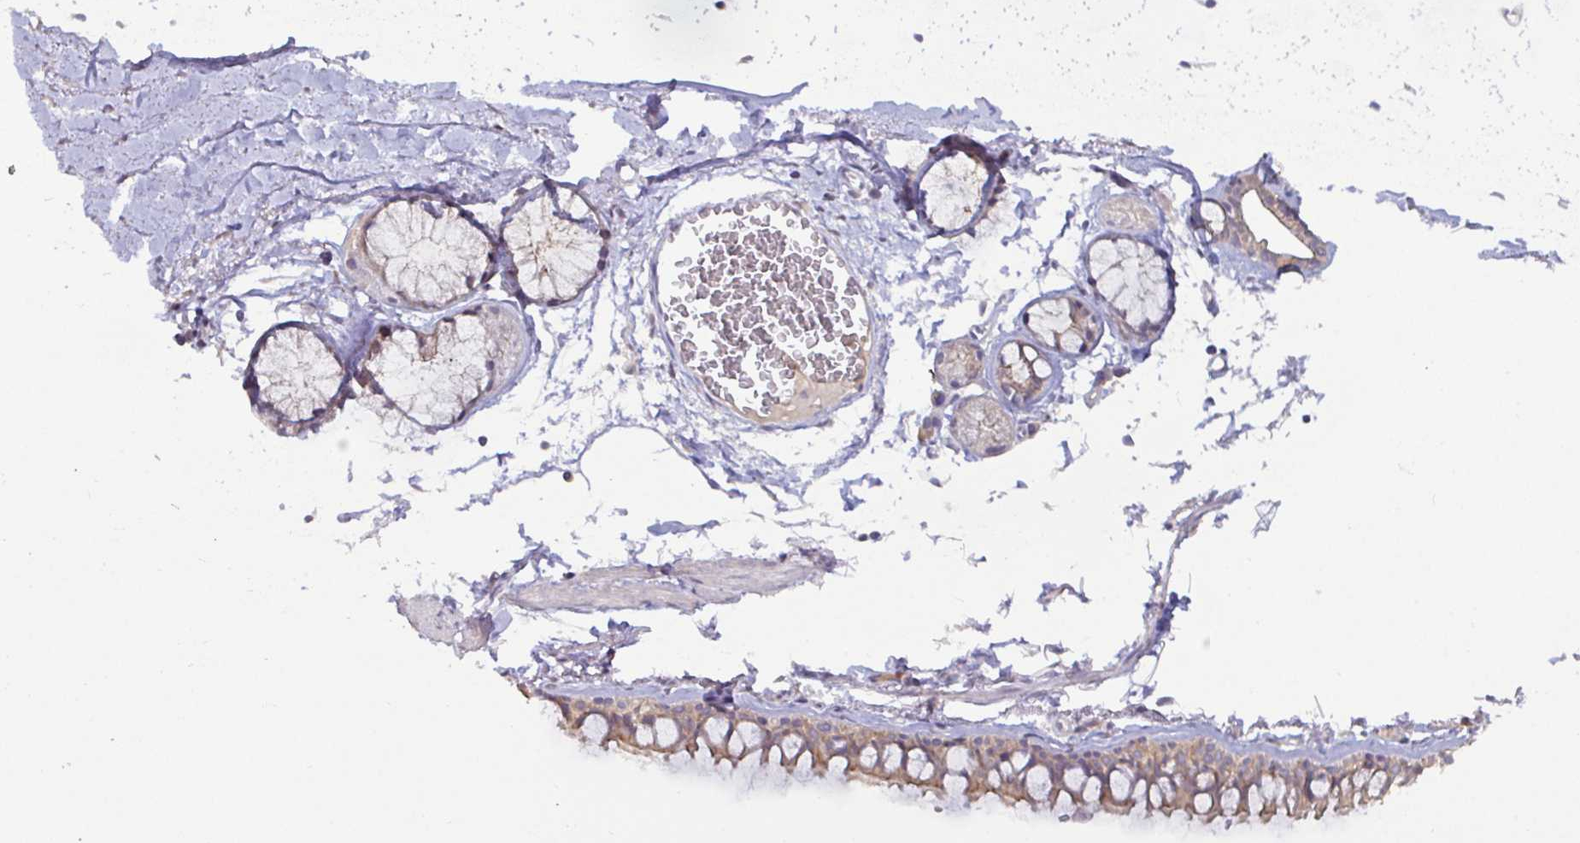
{"staining": {"intensity": "weak", "quantity": "25%-75%", "location": "cytoplasmic/membranous"}, "tissue": "bronchus", "cell_type": "Respiratory epithelial cells", "image_type": "normal", "snomed": [{"axis": "morphology", "description": "Normal tissue, NOS"}, {"axis": "topography", "description": "Cartilage tissue"}, {"axis": "topography", "description": "Bronchus"}, {"axis": "topography", "description": "Peripheral nerve tissue"}], "caption": "DAB (3,3'-diaminobenzidine) immunohistochemical staining of normal bronchus shows weak cytoplasmic/membranous protein expression in approximately 25%-75% of respiratory epithelial cells.", "gene": "GSTM1", "patient": {"sex": "female", "age": 59}}